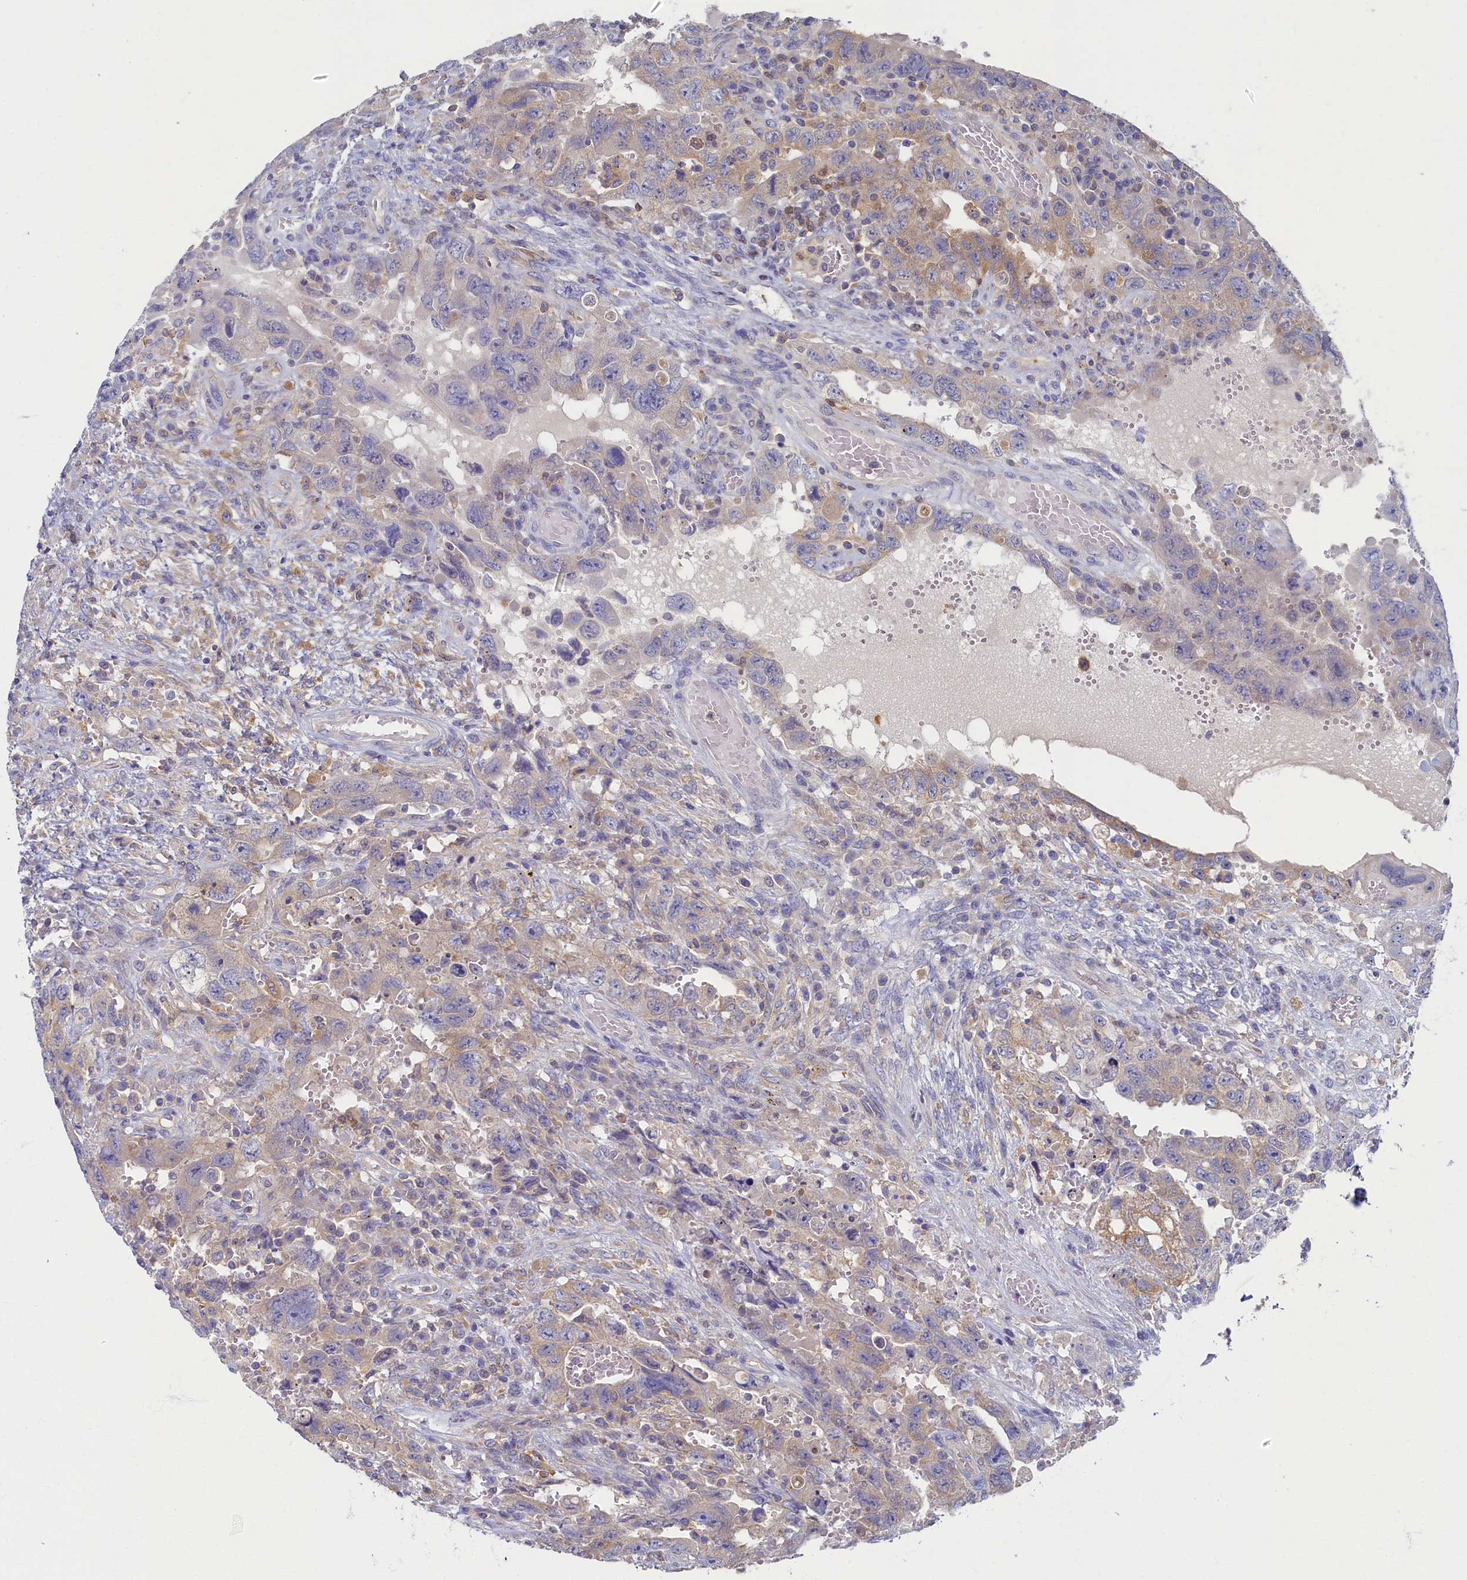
{"staining": {"intensity": "weak", "quantity": "25%-75%", "location": "cytoplasmic/membranous"}, "tissue": "testis cancer", "cell_type": "Tumor cells", "image_type": "cancer", "snomed": [{"axis": "morphology", "description": "Carcinoma, Embryonal, NOS"}, {"axis": "topography", "description": "Testis"}], "caption": "Testis cancer (embryonal carcinoma) tissue shows weak cytoplasmic/membranous staining in approximately 25%-75% of tumor cells, visualized by immunohistochemistry.", "gene": "TIMM8B", "patient": {"sex": "male", "age": 26}}